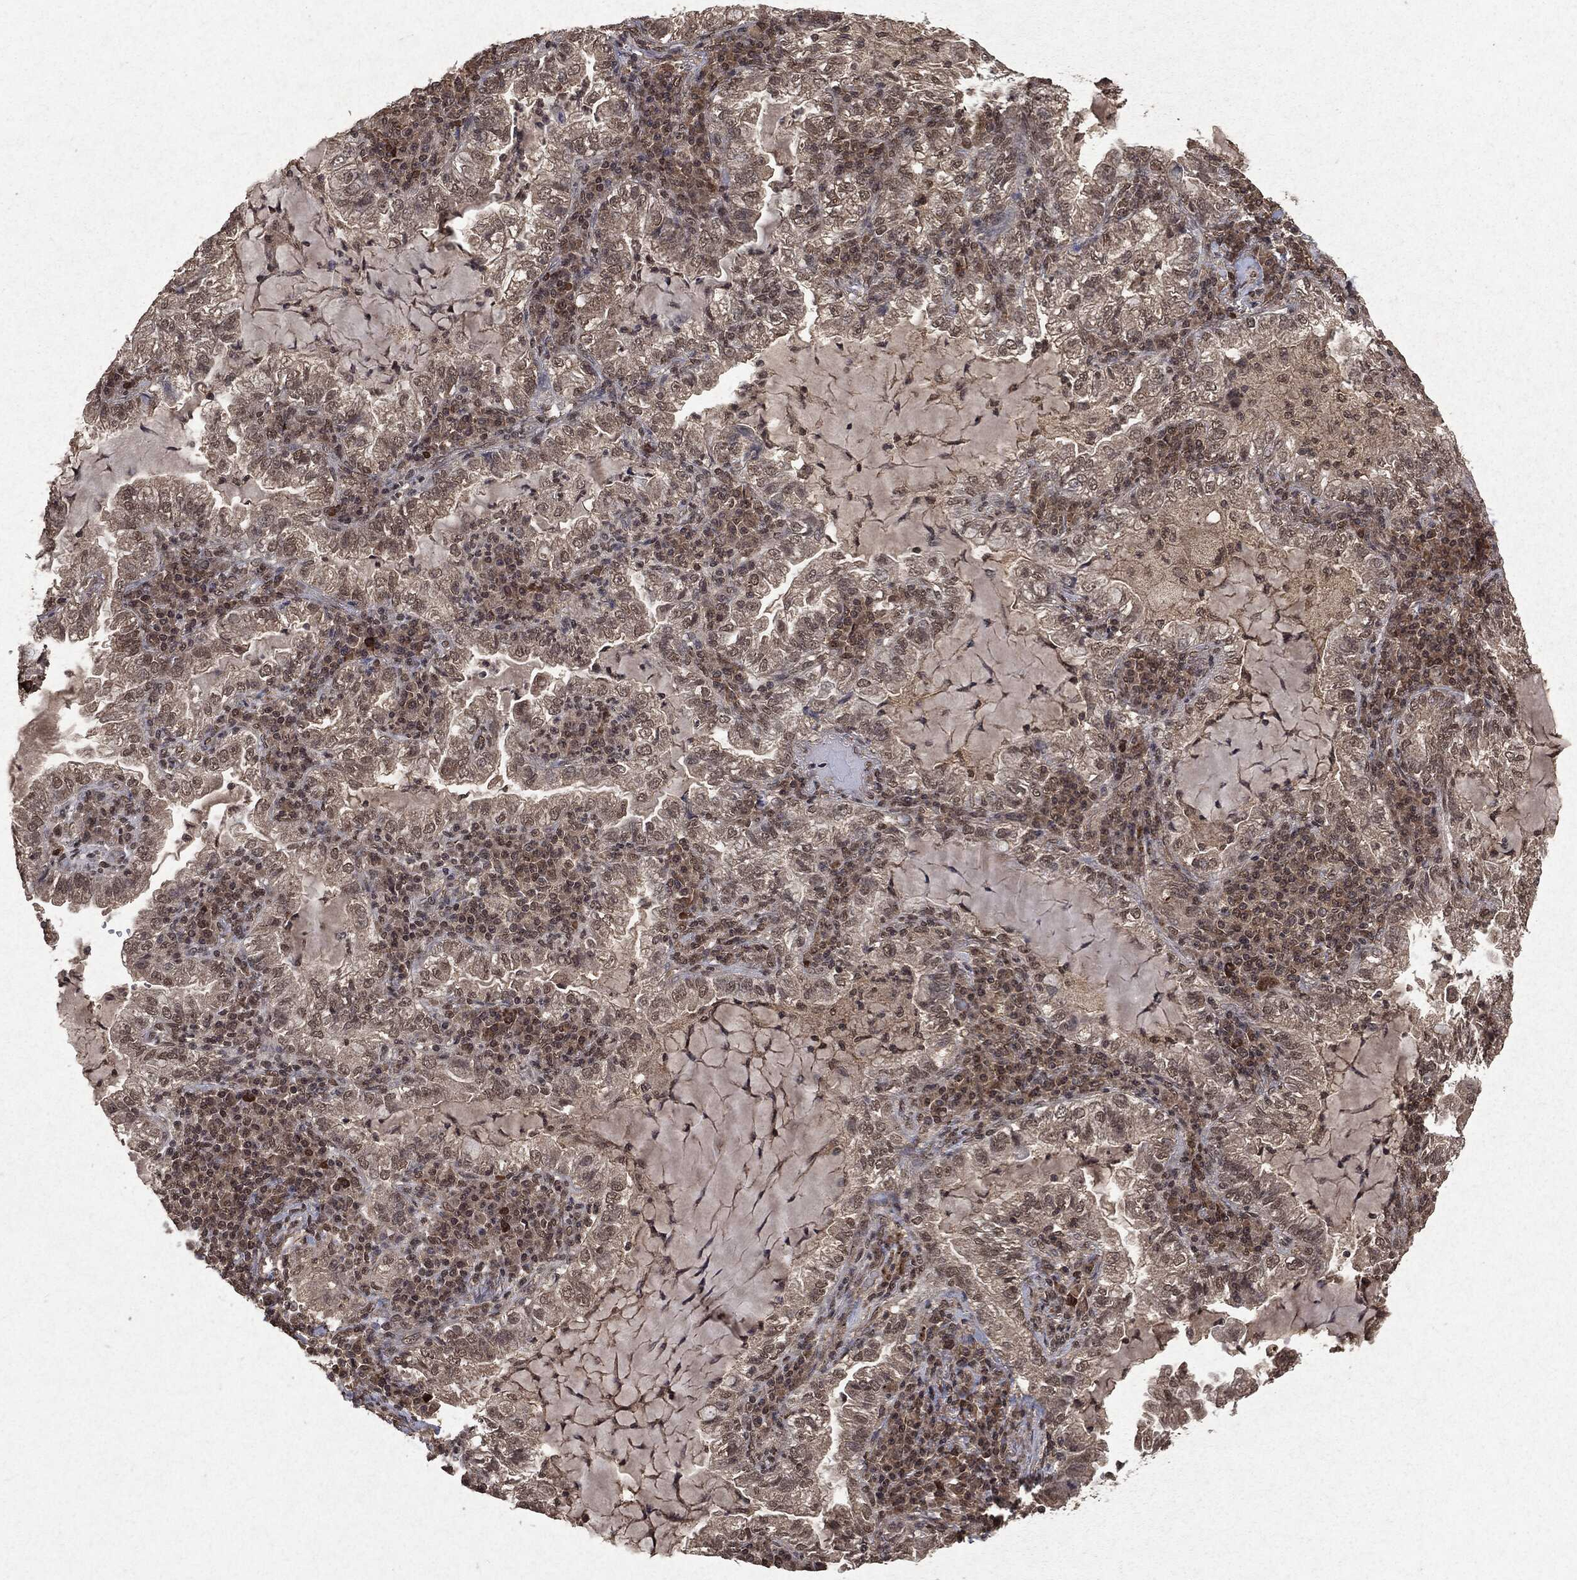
{"staining": {"intensity": "negative", "quantity": "none", "location": "none"}, "tissue": "lung cancer", "cell_type": "Tumor cells", "image_type": "cancer", "snomed": [{"axis": "morphology", "description": "Adenocarcinoma, NOS"}, {"axis": "topography", "description": "Lung"}], "caption": "The immunohistochemistry (IHC) image has no significant staining in tumor cells of adenocarcinoma (lung) tissue. (DAB immunohistochemistry (IHC) visualized using brightfield microscopy, high magnification).", "gene": "PEBP1", "patient": {"sex": "female", "age": 73}}